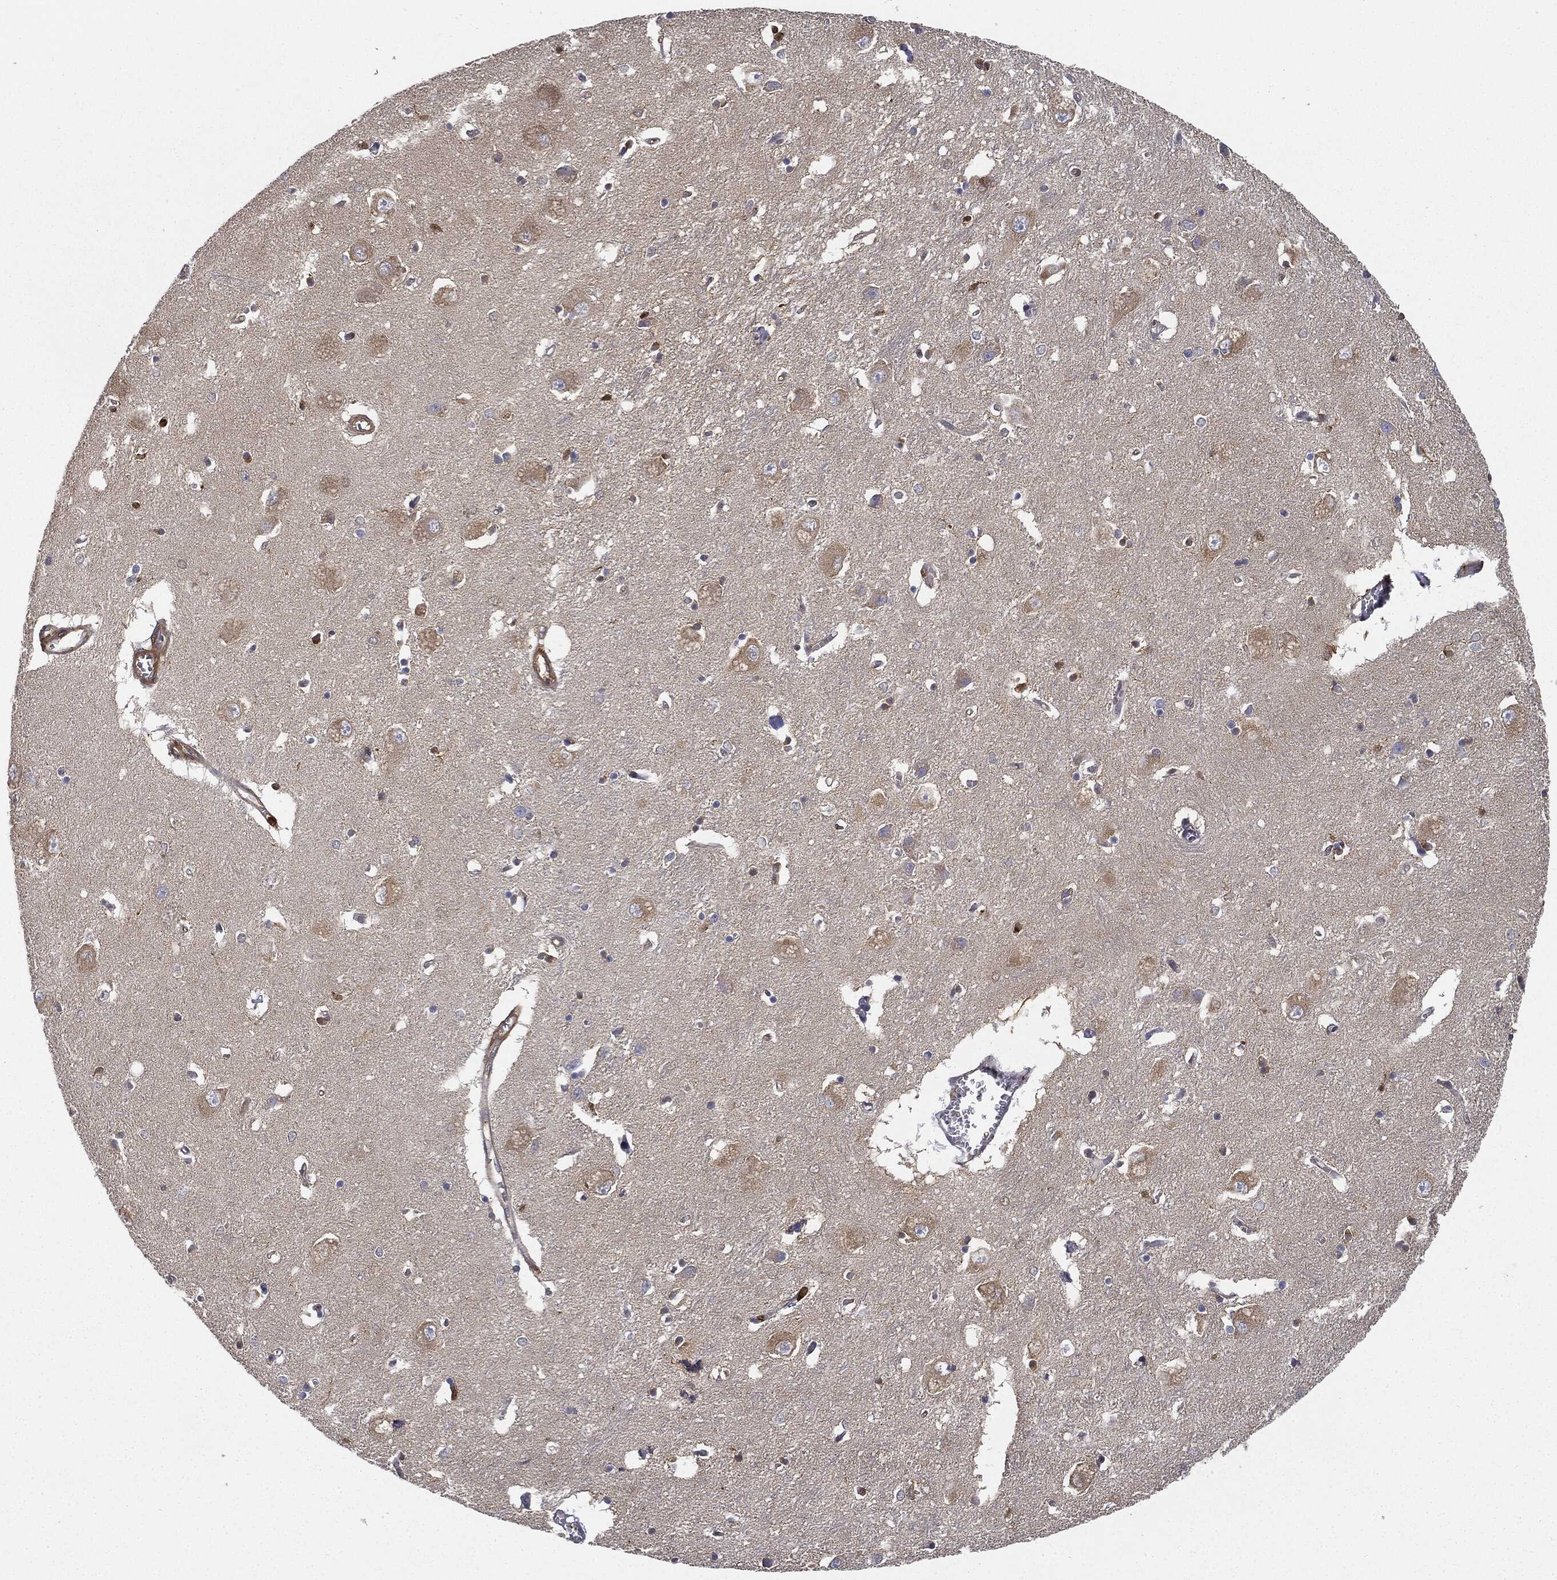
{"staining": {"intensity": "strong", "quantity": "<25%", "location": "cytoplasmic/membranous,nuclear"}, "tissue": "caudate", "cell_type": "Glial cells", "image_type": "normal", "snomed": [{"axis": "morphology", "description": "Normal tissue, NOS"}, {"axis": "topography", "description": "Lateral ventricle wall"}], "caption": "Strong cytoplasmic/membranous,nuclear protein expression is present in about <25% of glial cells in caudate.", "gene": "WDR1", "patient": {"sex": "male", "age": 54}}